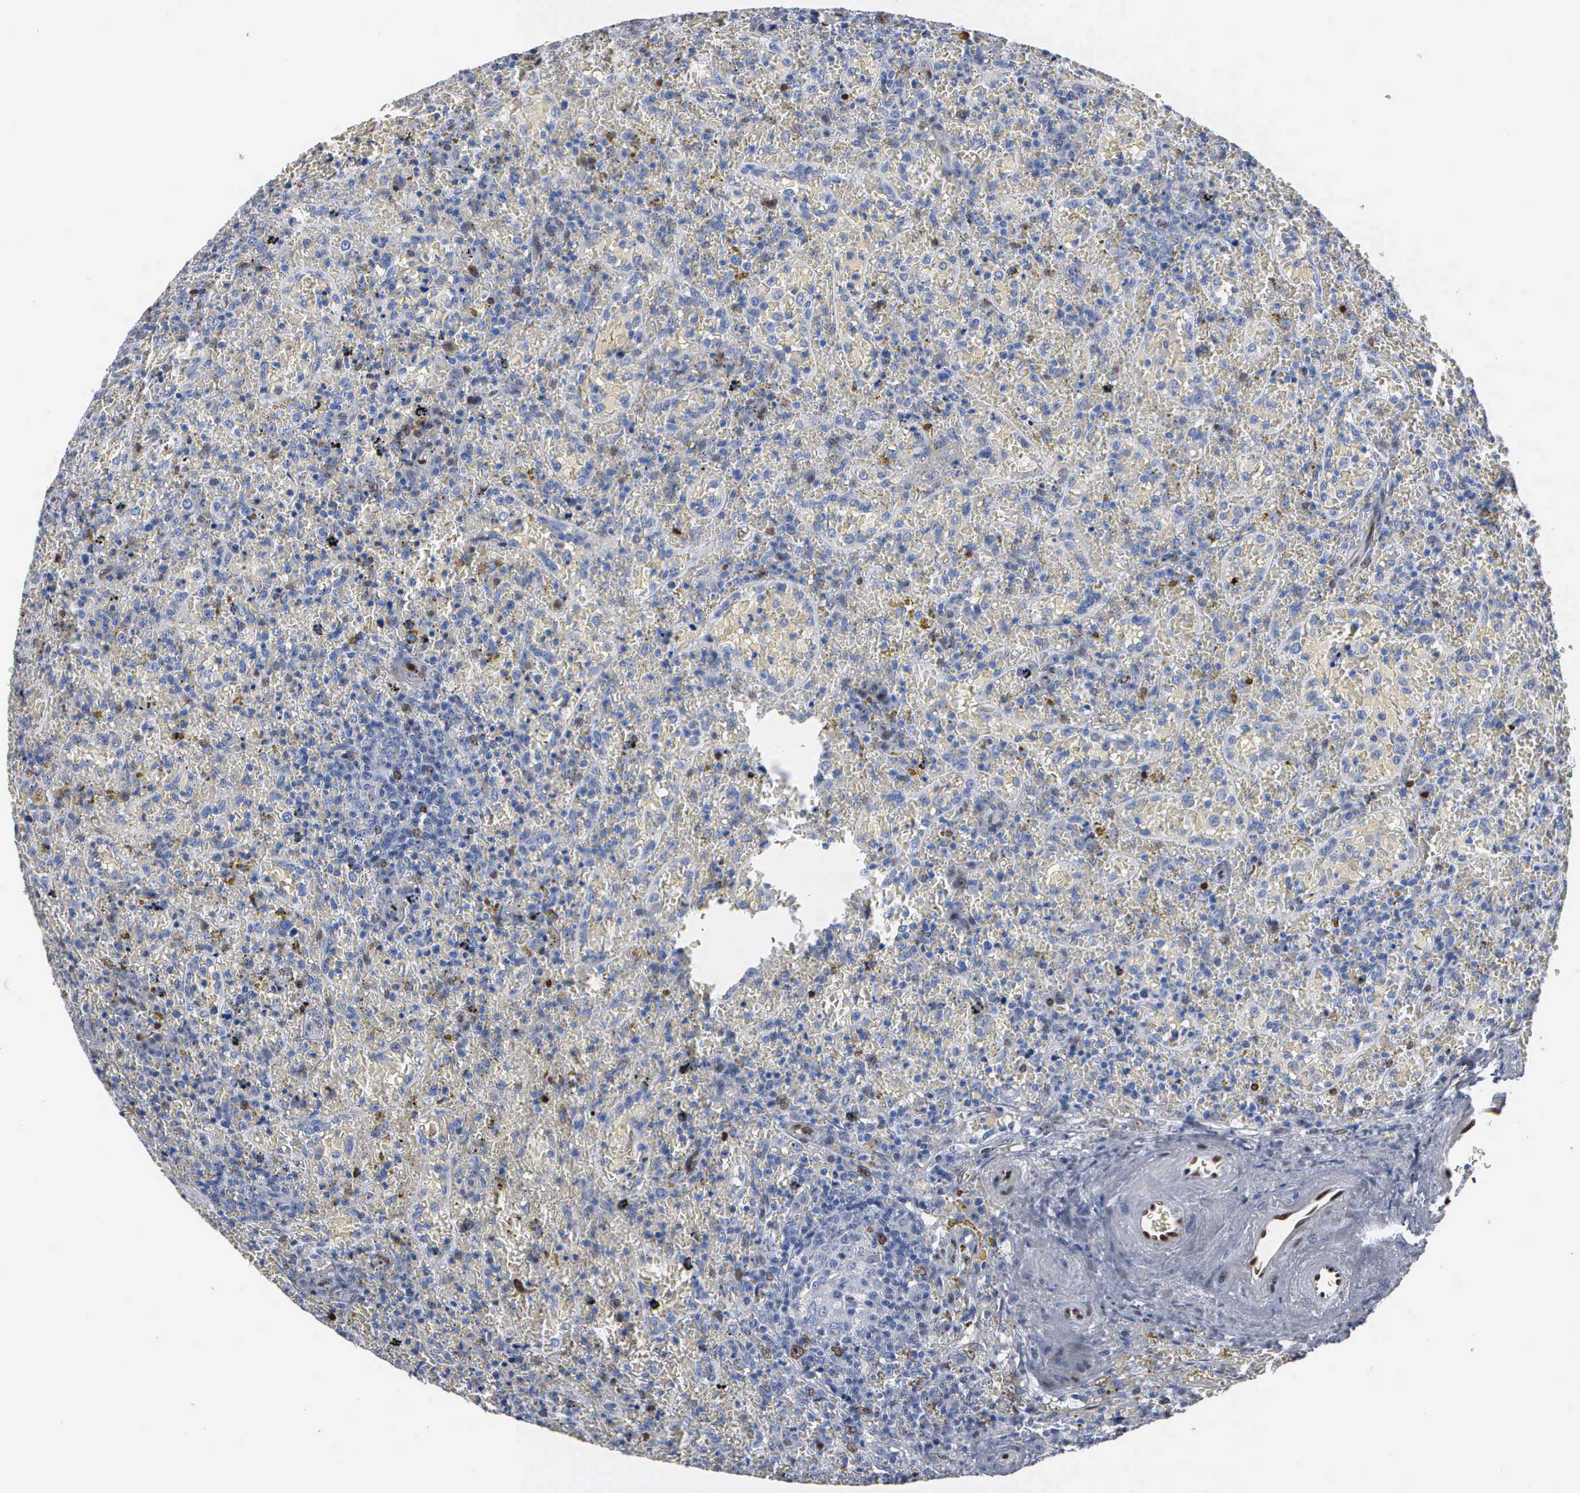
{"staining": {"intensity": "negative", "quantity": "none", "location": "none"}, "tissue": "lymphoma", "cell_type": "Tumor cells", "image_type": "cancer", "snomed": [{"axis": "morphology", "description": "Malignant lymphoma, non-Hodgkin's type, High grade"}, {"axis": "topography", "description": "Spleen"}, {"axis": "topography", "description": "Lymph node"}], "caption": "Image shows no significant protein staining in tumor cells of lymphoma. The staining was performed using DAB (3,3'-diaminobenzidine) to visualize the protein expression in brown, while the nuclei were stained in blue with hematoxylin (Magnification: 20x).", "gene": "FGF2", "patient": {"sex": "female", "age": 70}}